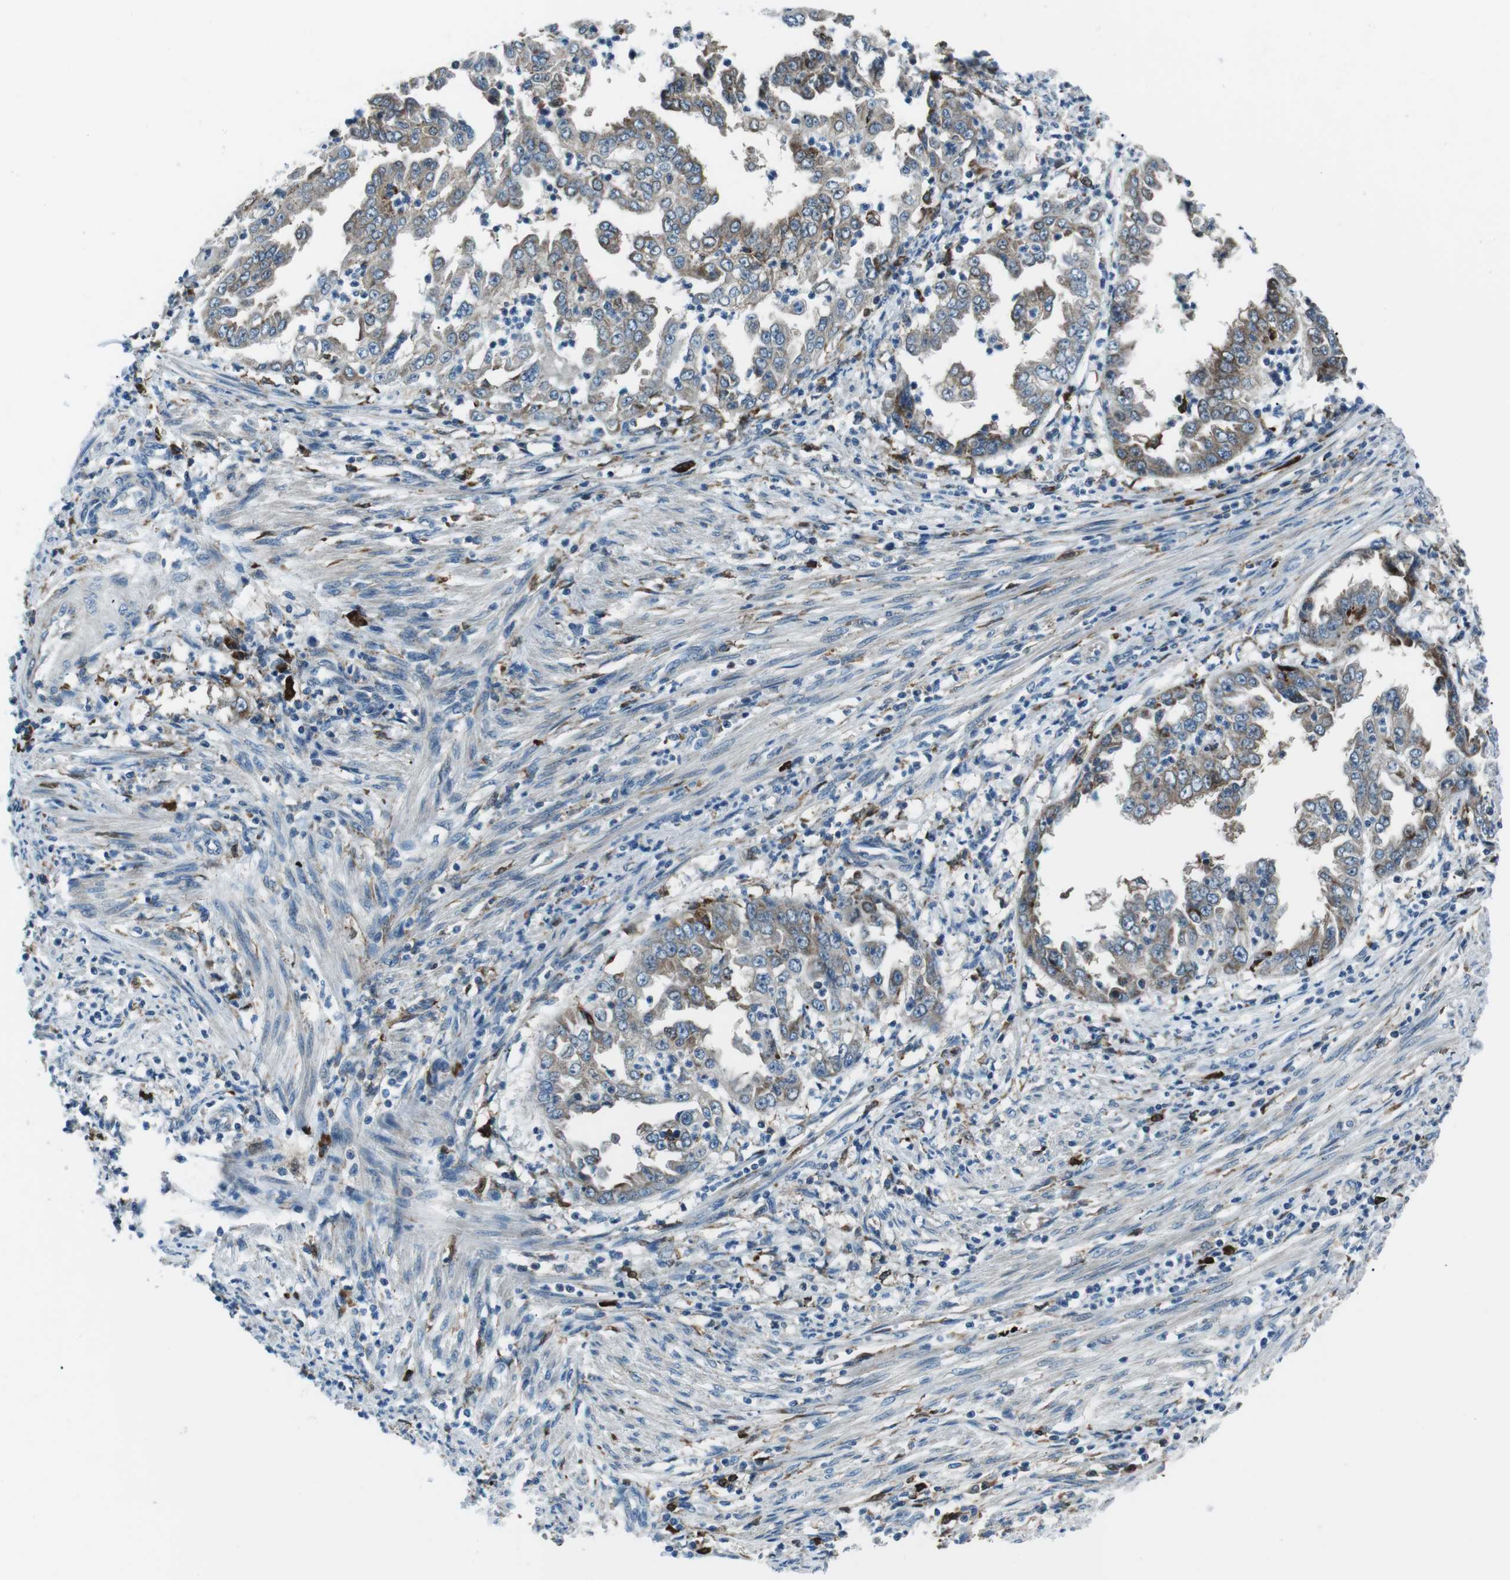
{"staining": {"intensity": "moderate", "quantity": "<25%", "location": "cytoplasmic/membranous"}, "tissue": "endometrial cancer", "cell_type": "Tumor cells", "image_type": "cancer", "snomed": [{"axis": "morphology", "description": "Adenocarcinoma, NOS"}, {"axis": "topography", "description": "Endometrium"}], "caption": "A micrograph of endometrial adenocarcinoma stained for a protein demonstrates moderate cytoplasmic/membranous brown staining in tumor cells.", "gene": "BLNK", "patient": {"sex": "female", "age": 85}}